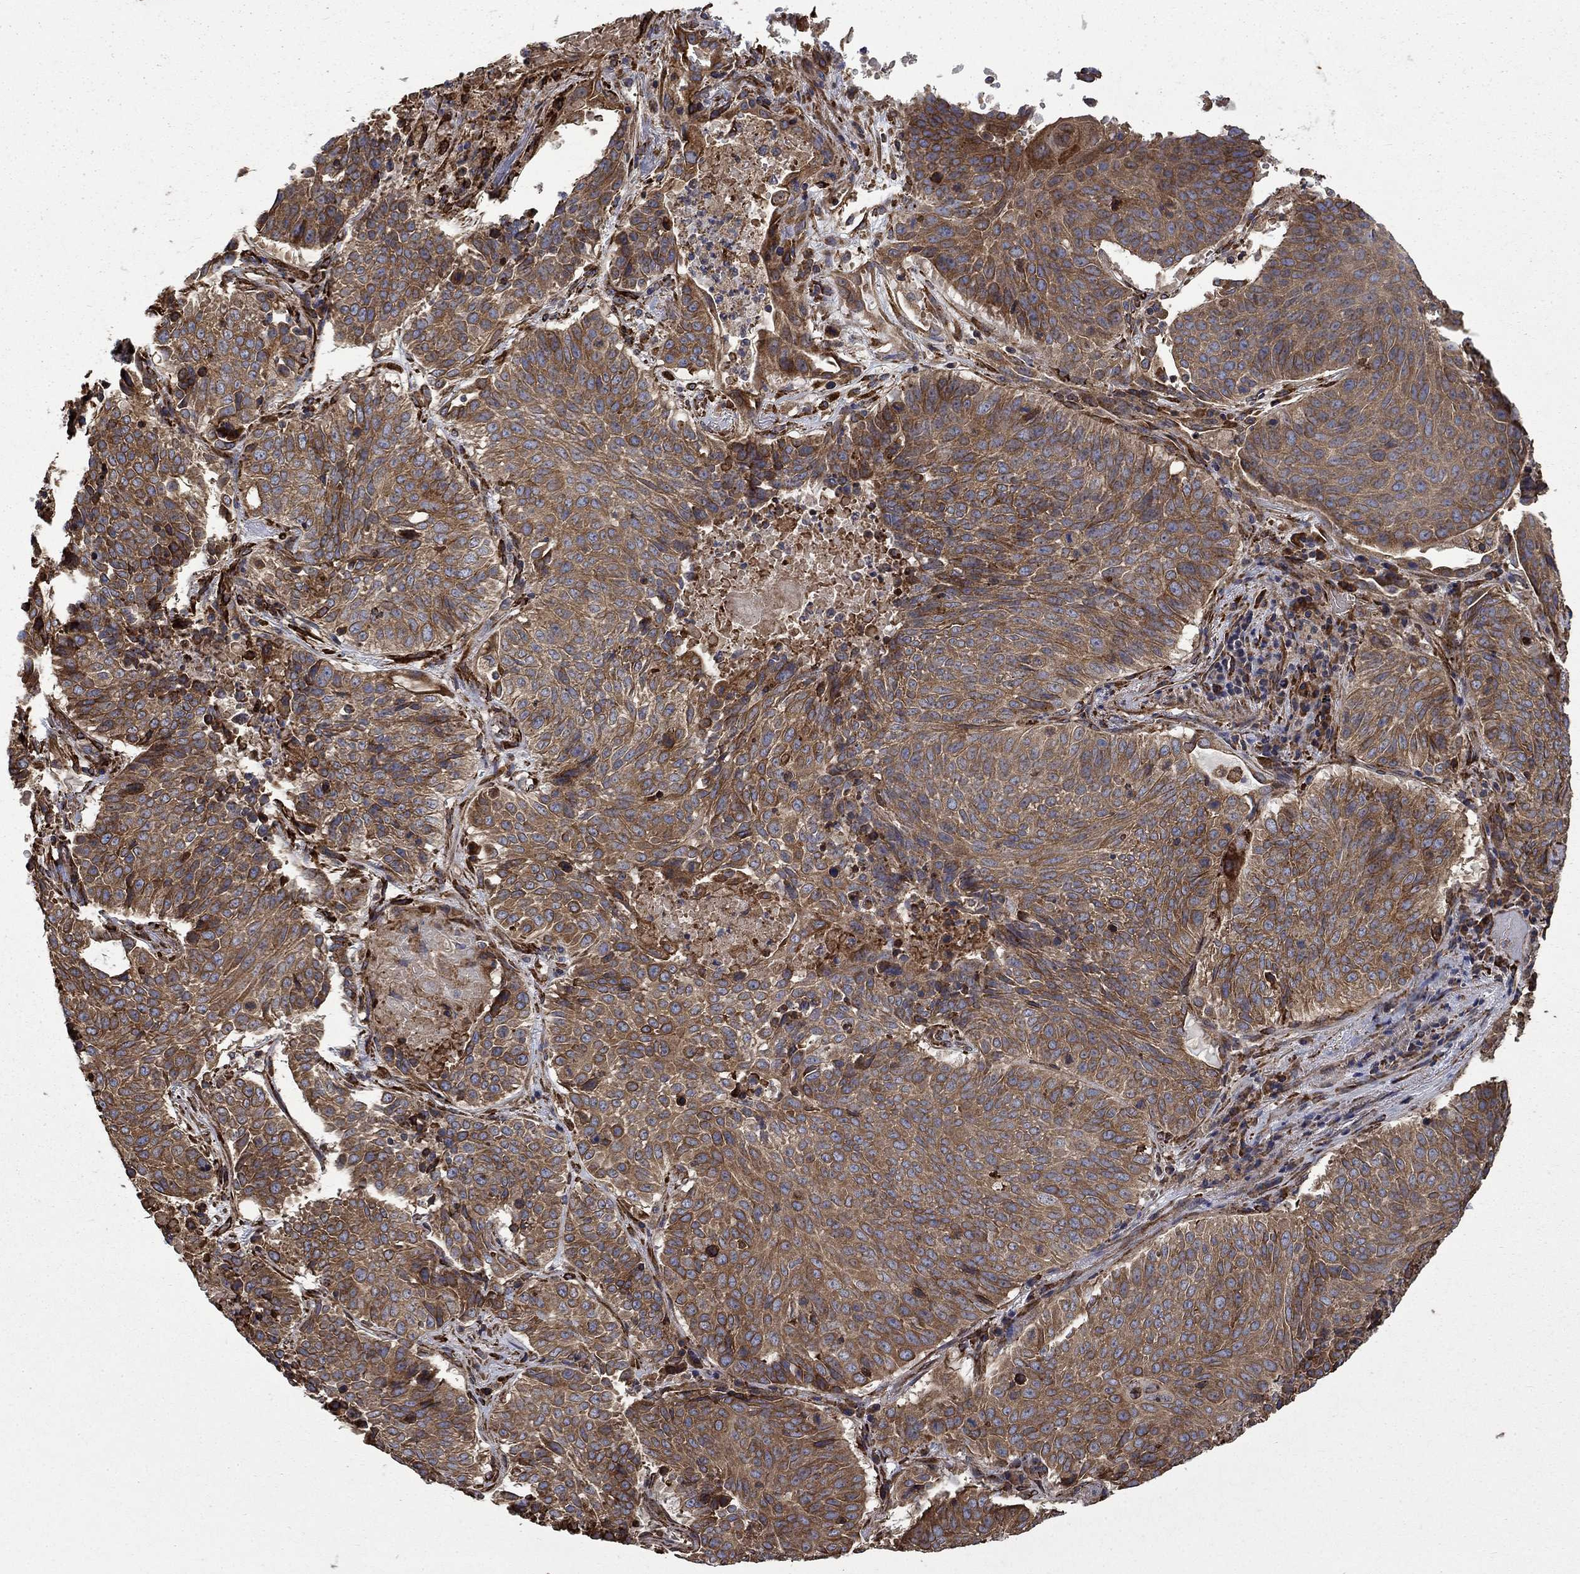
{"staining": {"intensity": "moderate", "quantity": ">75%", "location": "cytoplasmic/membranous"}, "tissue": "lung cancer", "cell_type": "Tumor cells", "image_type": "cancer", "snomed": [{"axis": "morphology", "description": "Squamous cell carcinoma, NOS"}, {"axis": "topography", "description": "Lung"}], "caption": "Immunohistochemical staining of lung squamous cell carcinoma exhibits medium levels of moderate cytoplasmic/membranous positivity in approximately >75% of tumor cells.", "gene": "CUTC", "patient": {"sex": "male", "age": 64}}